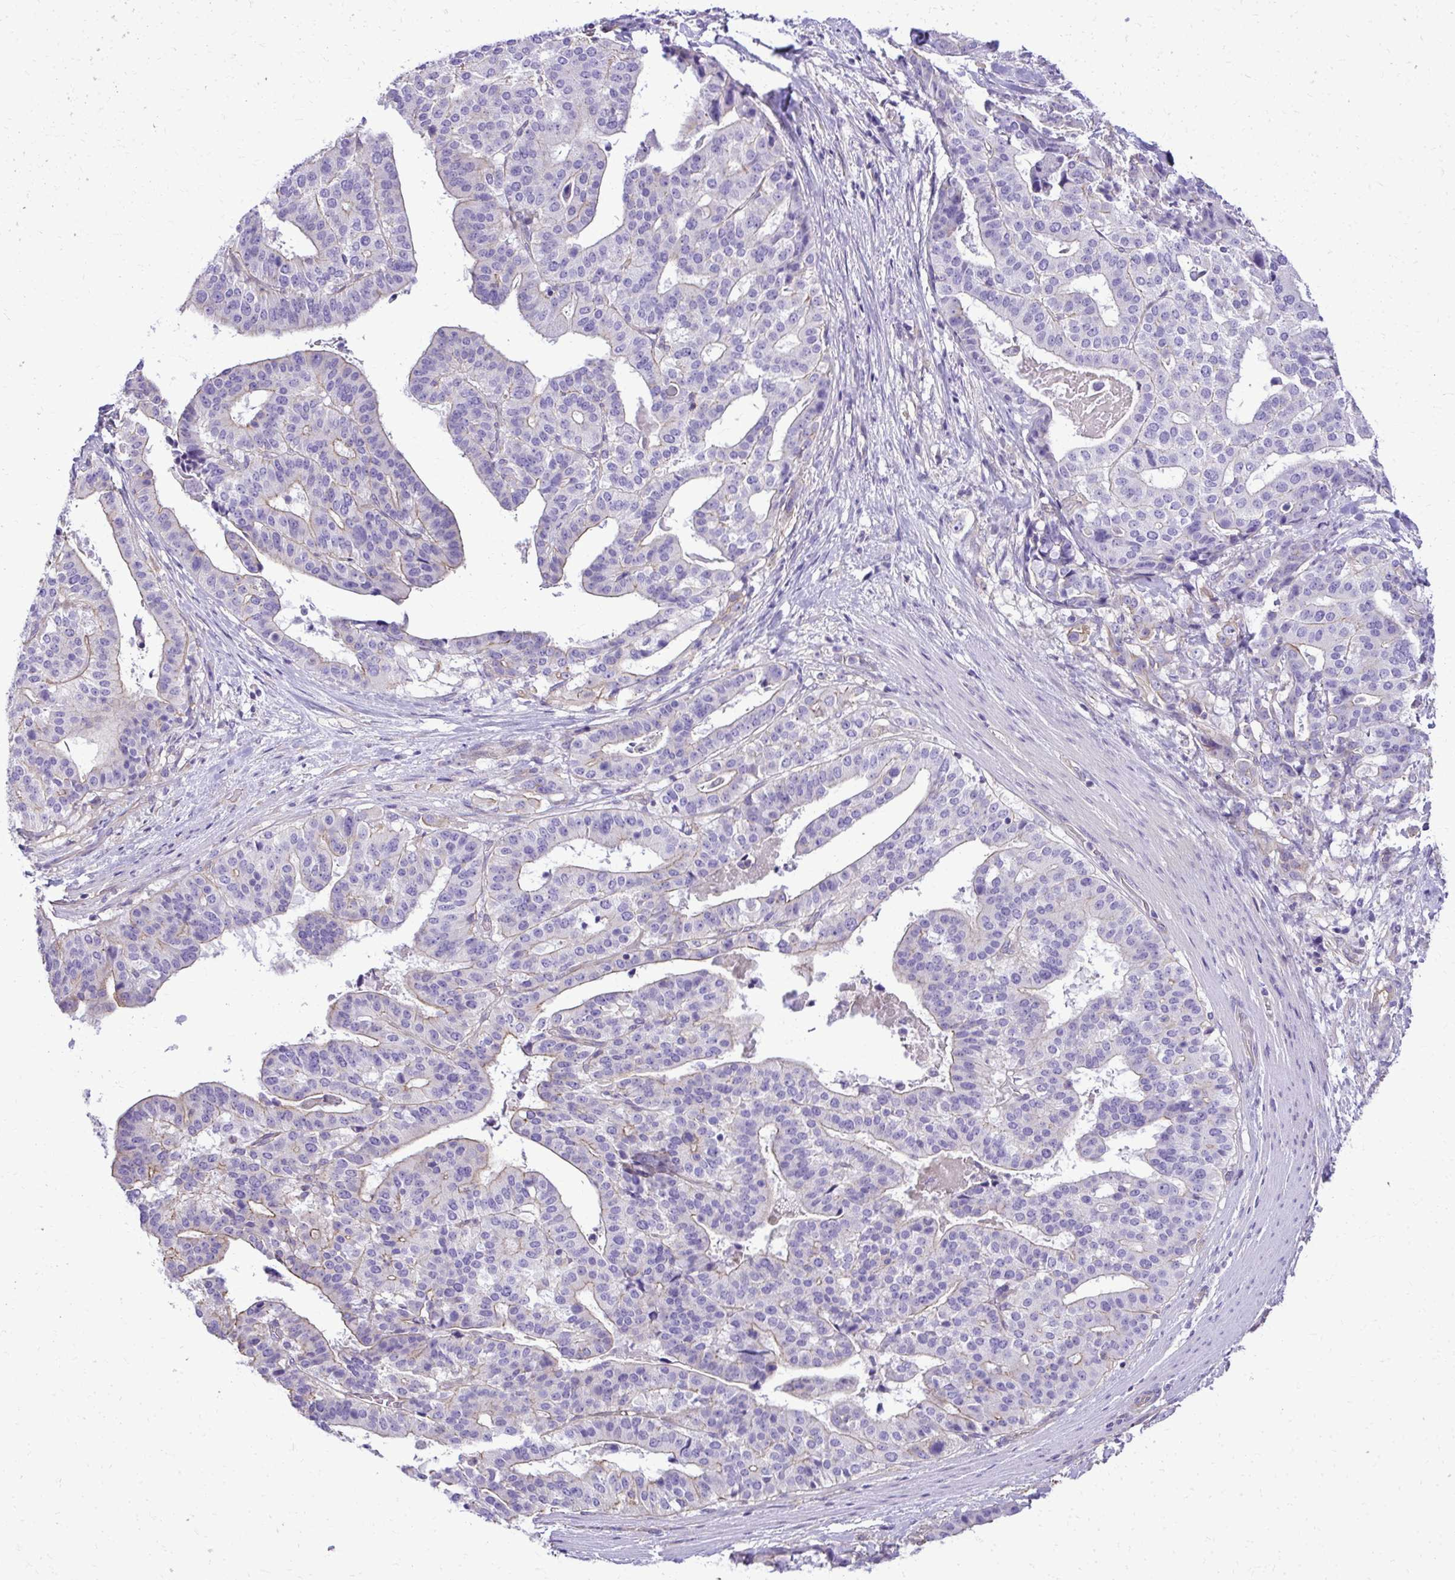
{"staining": {"intensity": "weak", "quantity": "25%-75%", "location": "cytoplasmic/membranous"}, "tissue": "stomach cancer", "cell_type": "Tumor cells", "image_type": "cancer", "snomed": [{"axis": "morphology", "description": "Adenocarcinoma, NOS"}, {"axis": "topography", "description": "Stomach"}], "caption": "Immunohistochemical staining of human stomach cancer (adenocarcinoma) exhibits low levels of weak cytoplasmic/membranous protein expression in approximately 25%-75% of tumor cells.", "gene": "RUNDC3B", "patient": {"sex": "male", "age": 48}}